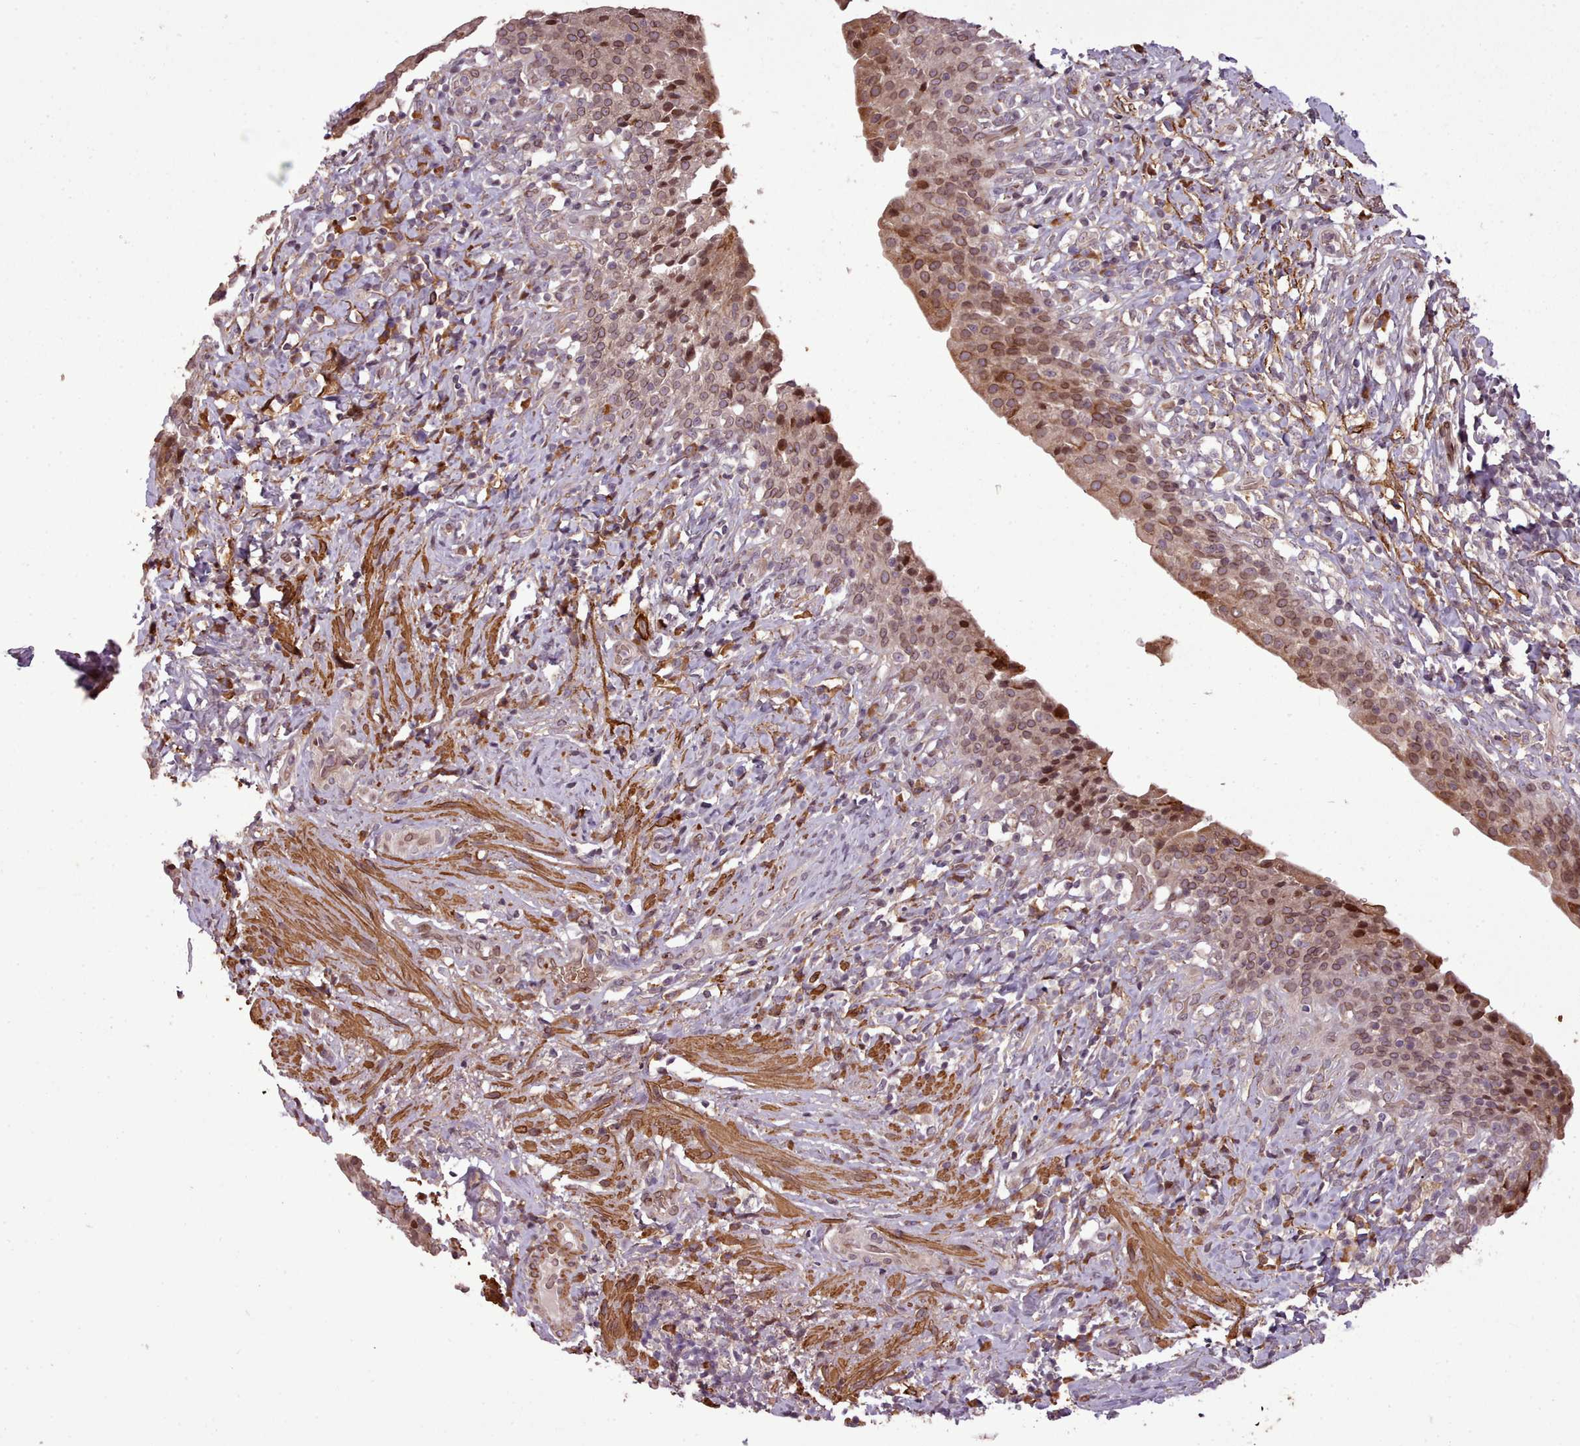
{"staining": {"intensity": "moderate", "quantity": "25%-75%", "location": "cytoplasmic/membranous,nuclear"}, "tissue": "urinary bladder", "cell_type": "Urothelial cells", "image_type": "normal", "snomed": [{"axis": "morphology", "description": "Normal tissue, NOS"}, {"axis": "morphology", "description": "Inflammation, NOS"}, {"axis": "topography", "description": "Urinary bladder"}], "caption": "High-power microscopy captured an IHC image of benign urinary bladder, revealing moderate cytoplasmic/membranous,nuclear staining in about 25%-75% of urothelial cells.", "gene": "CABP1", "patient": {"sex": "male", "age": 64}}